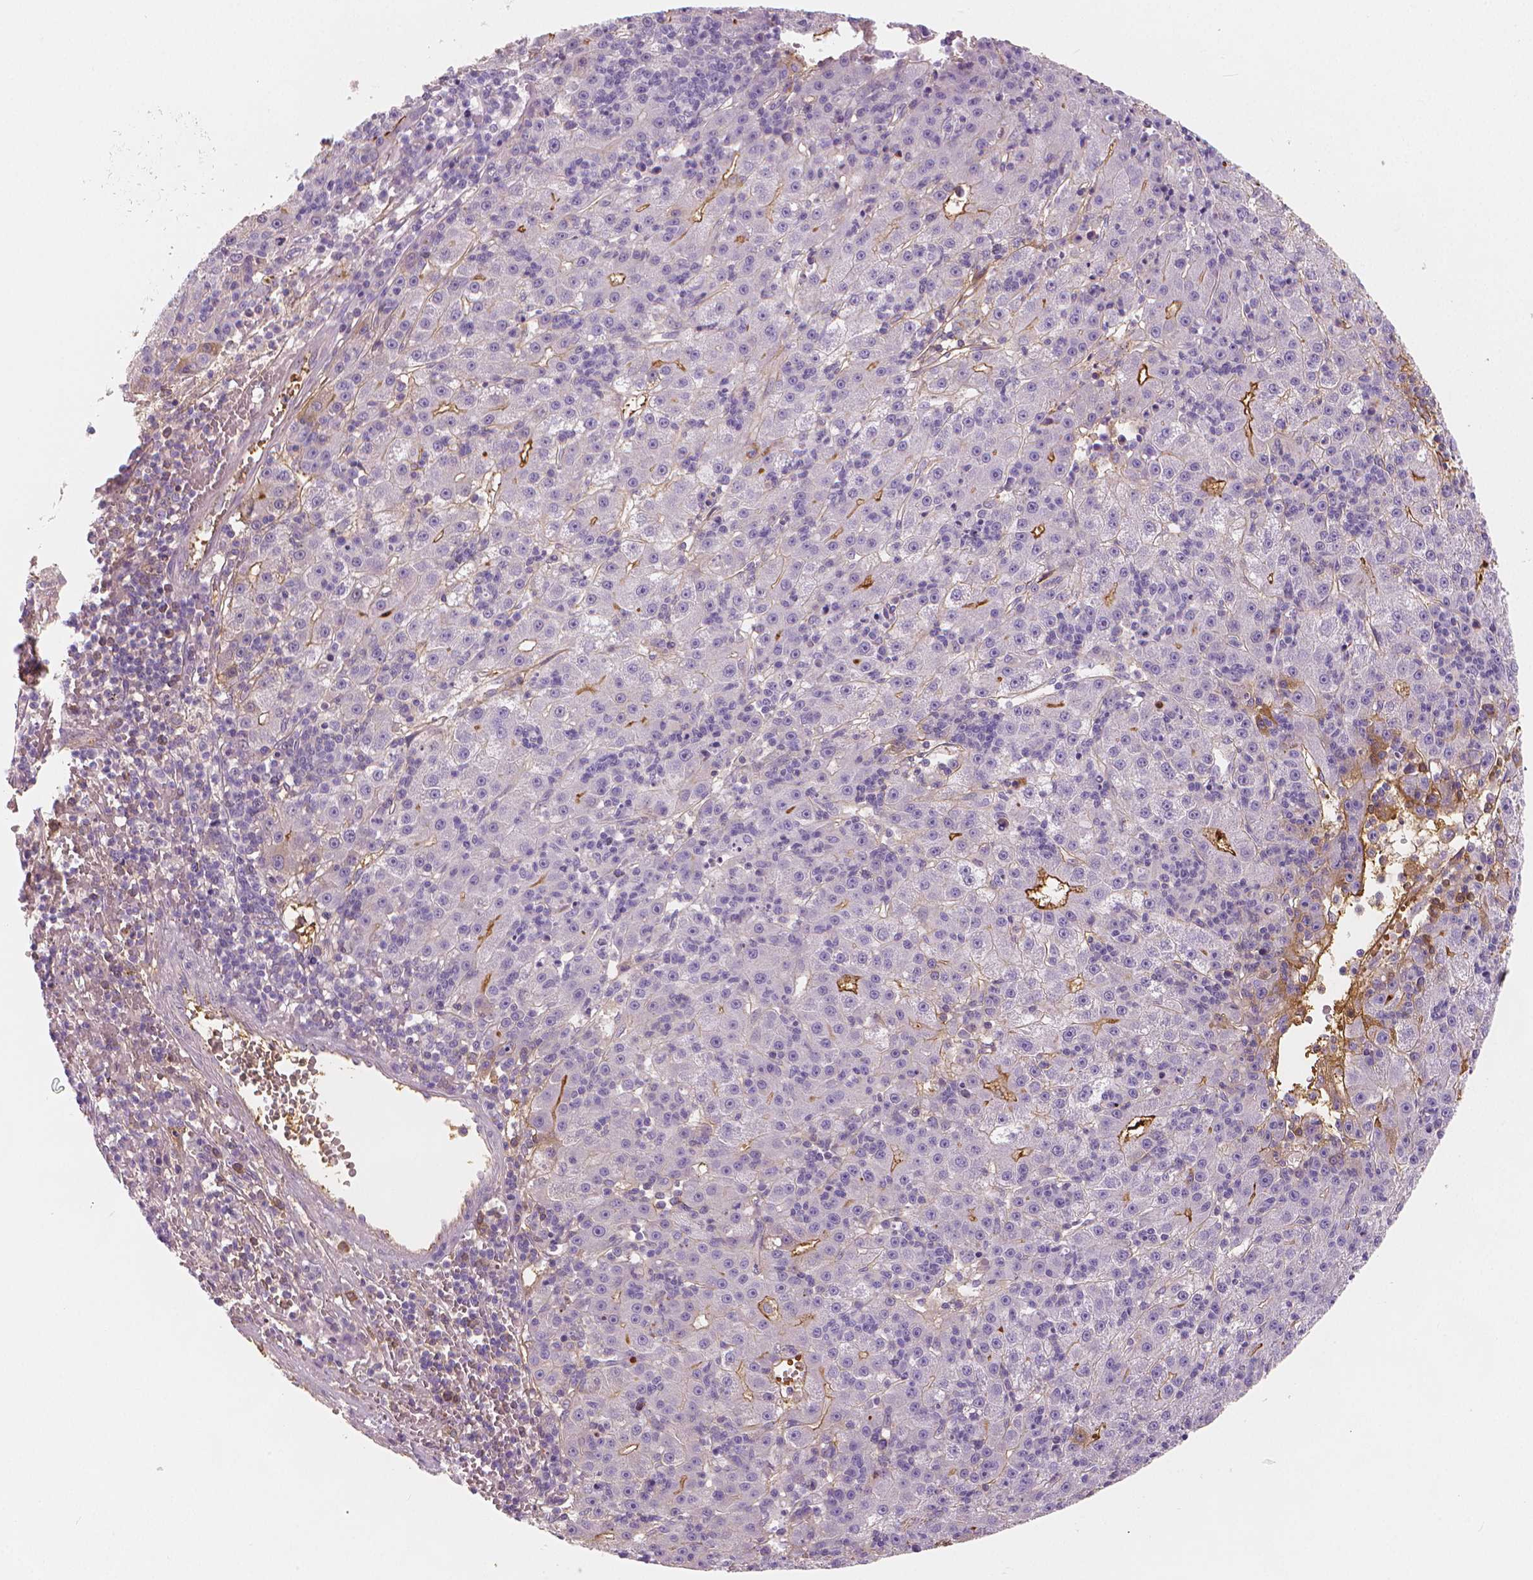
{"staining": {"intensity": "negative", "quantity": "none", "location": "none"}, "tissue": "liver cancer", "cell_type": "Tumor cells", "image_type": "cancer", "snomed": [{"axis": "morphology", "description": "Carcinoma, Hepatocellular, NOS"}, {"axis": "topography", "description": "Liver"}], "caption": "Immunohistochemical staining of liver cancer demonstrates no significant positivity in tumor cells.", "gene": "APOA4", "patient": {"sex": "male", "age": 76}}